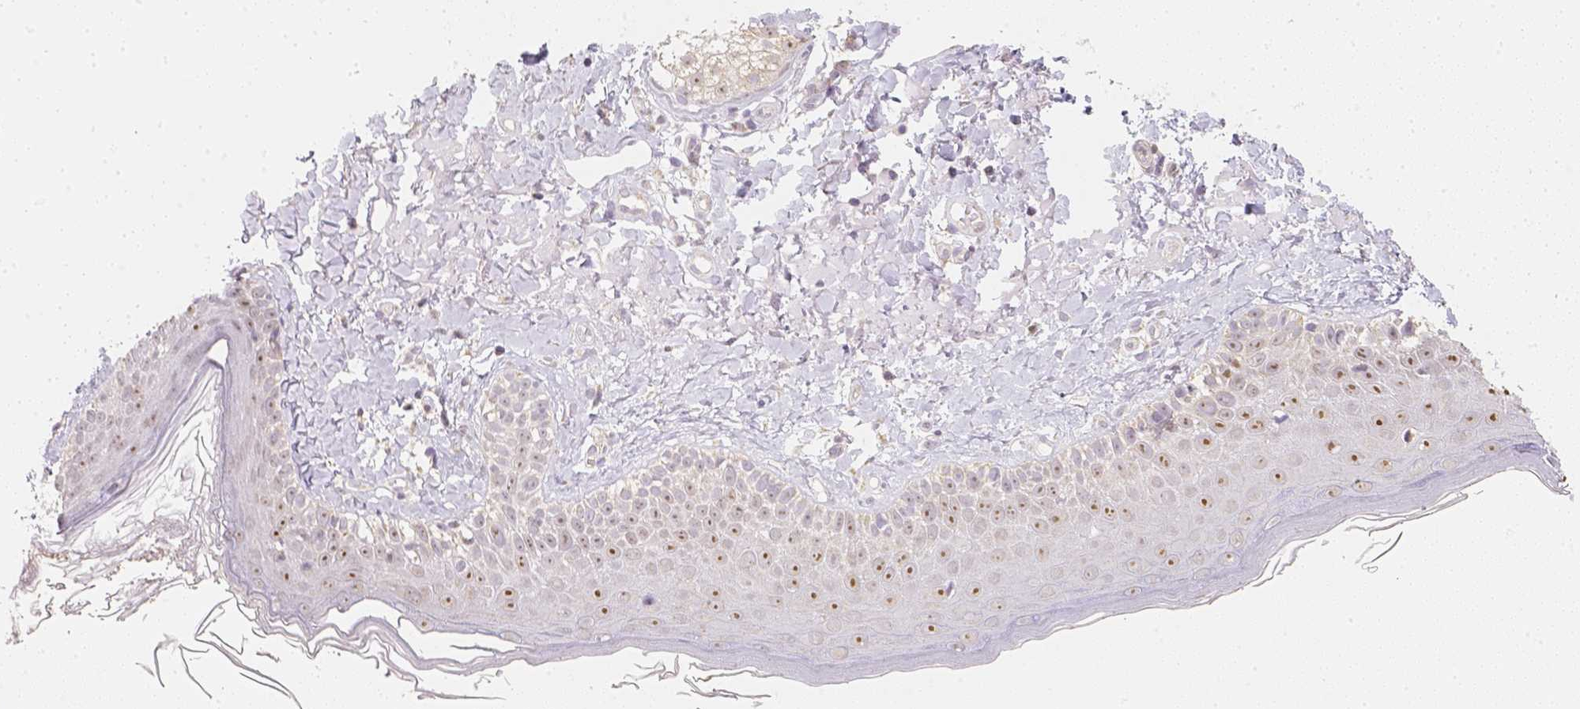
{"staining": {"intensity": "negative", "quantity": "none", "location": "none"}, "tissue": "skin", "cell_type": "Fibroblasts", "image_type": "normal", "snomed": [{"axis": "morphology", "description": "Normal tissue, NOS"}, {"axis": "topography", "description": "Skin"}], "caption": "IHC micrograph of benign skin: human skin stained with DAB demonstrates no significant protein positivity in fibroblasts. (DAB (3,3'-diaminobenzidine) immunohistochemistry (IHC), high magnification).", "gene": "NVL", "patient": {"sex": "male", "age": 73}}